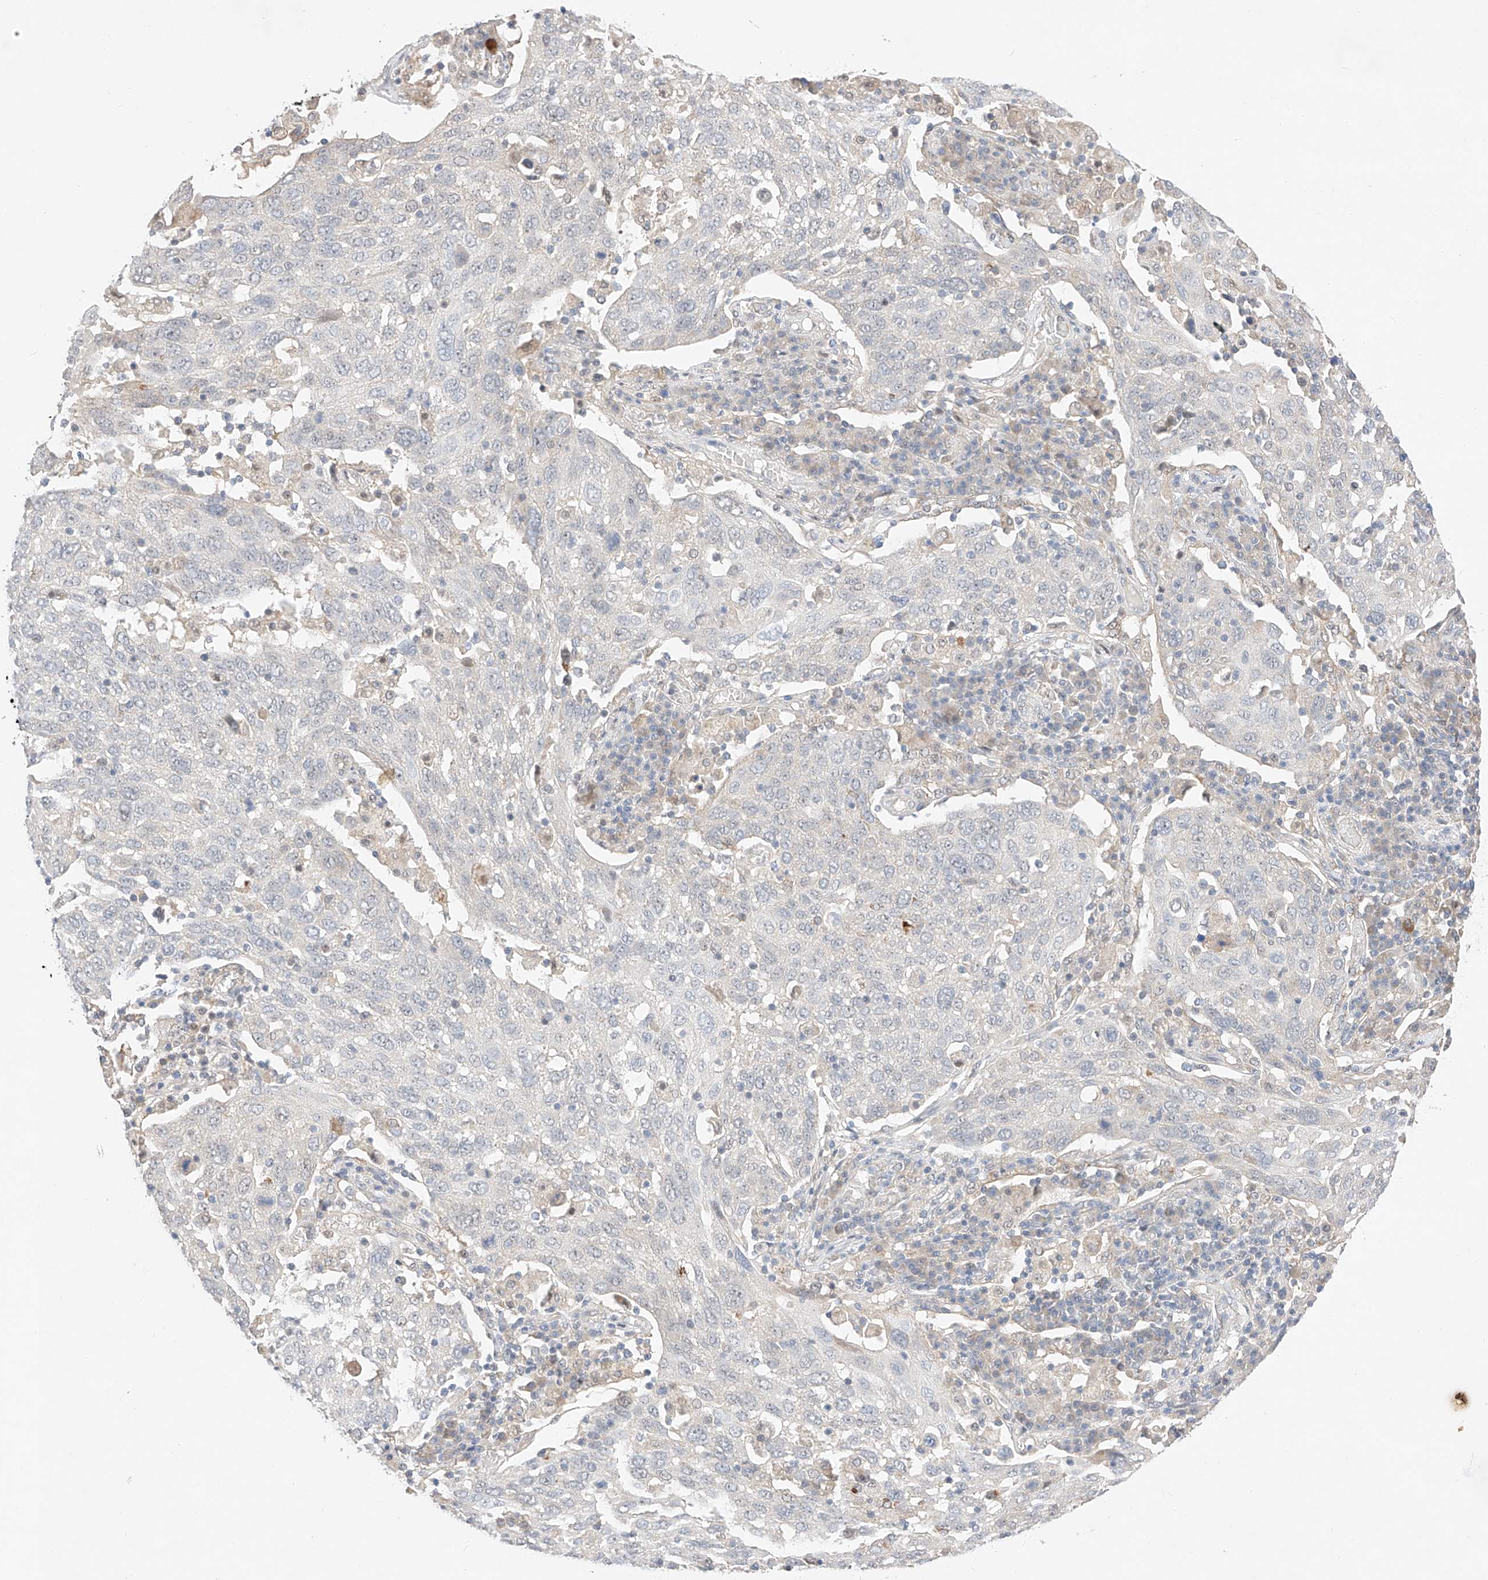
{"staining": {"intensity": "negative", "quantity": "none", "location": "none"}, "tissue": "lung cancer", "cell_type": "Tumor cells", "image_type": "cancer", "snomed": [{"axis": "morphology", "description": "Squamous cell carcinoma, NOS"}, {"axis": "topography", "description": "Lung"}], "caption": "High power microscopy photomicrograph of an IHC micrograph of squamous cell carcinoma (lung), revealing no significant staining in tumor cells.", "gene": "IL22RA2", "patient": {"sex": "male", "age": 65}}